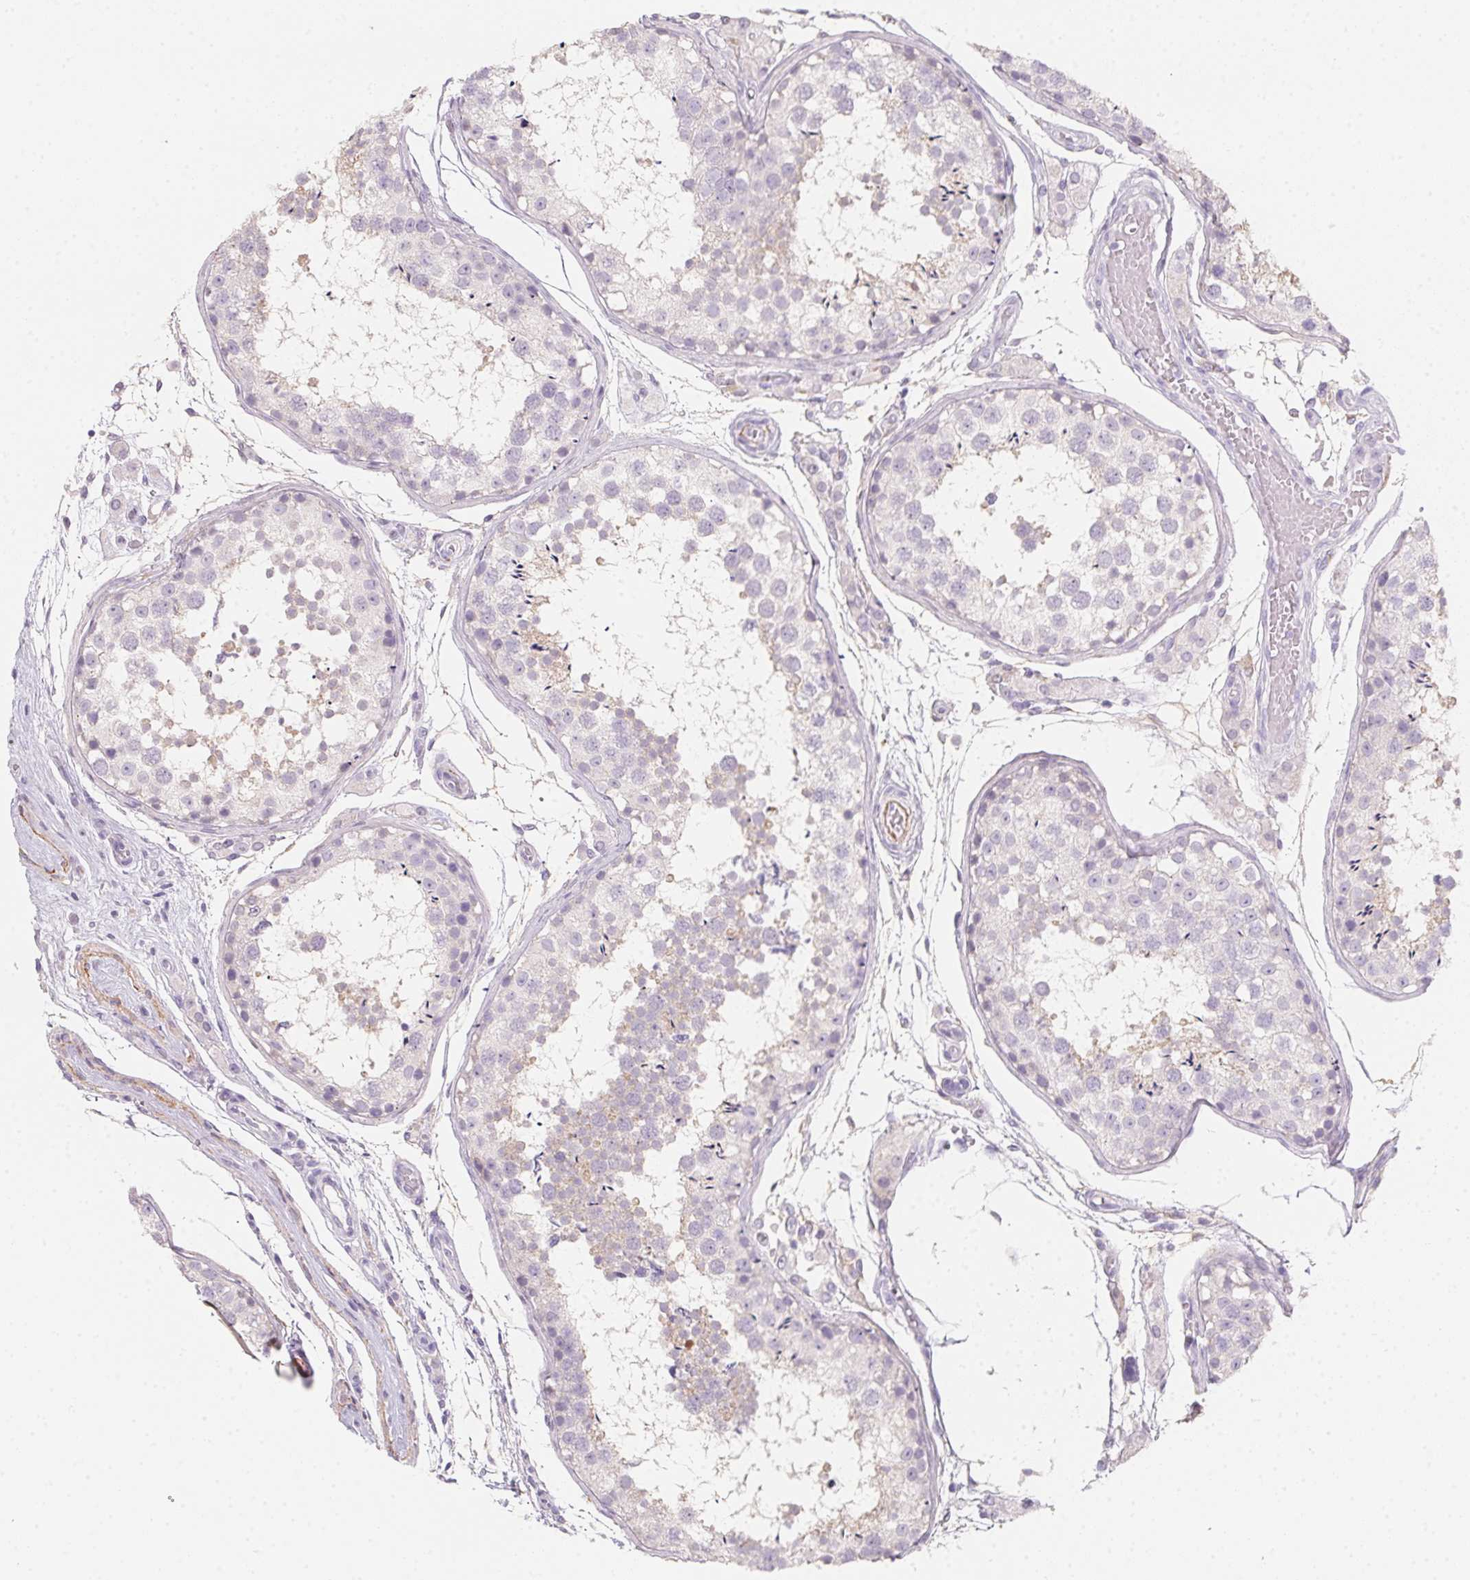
{"staining": {"intensity": "weak", "quantity": "<25%", "location": "cytoplasmic/membranous"}, "tissue": "testis", "cell_type": "Cells in seminiferous ducts", "image_type": "normal", "snomed": [{"axis": "morphology", "description": "Normal tissue, NOS"}, {"axis": "morphology", "description": "Seminoma, NOS"}, {"axis": "topography", "description": "Testis"}], "caption": "This is a image of immunohistochemistry (IHC) staining of benign testis, which shows no staining in cells in seminiferous ducts.", "gene": "MYL4", "patient": {"sex": "male", "age": 29}}